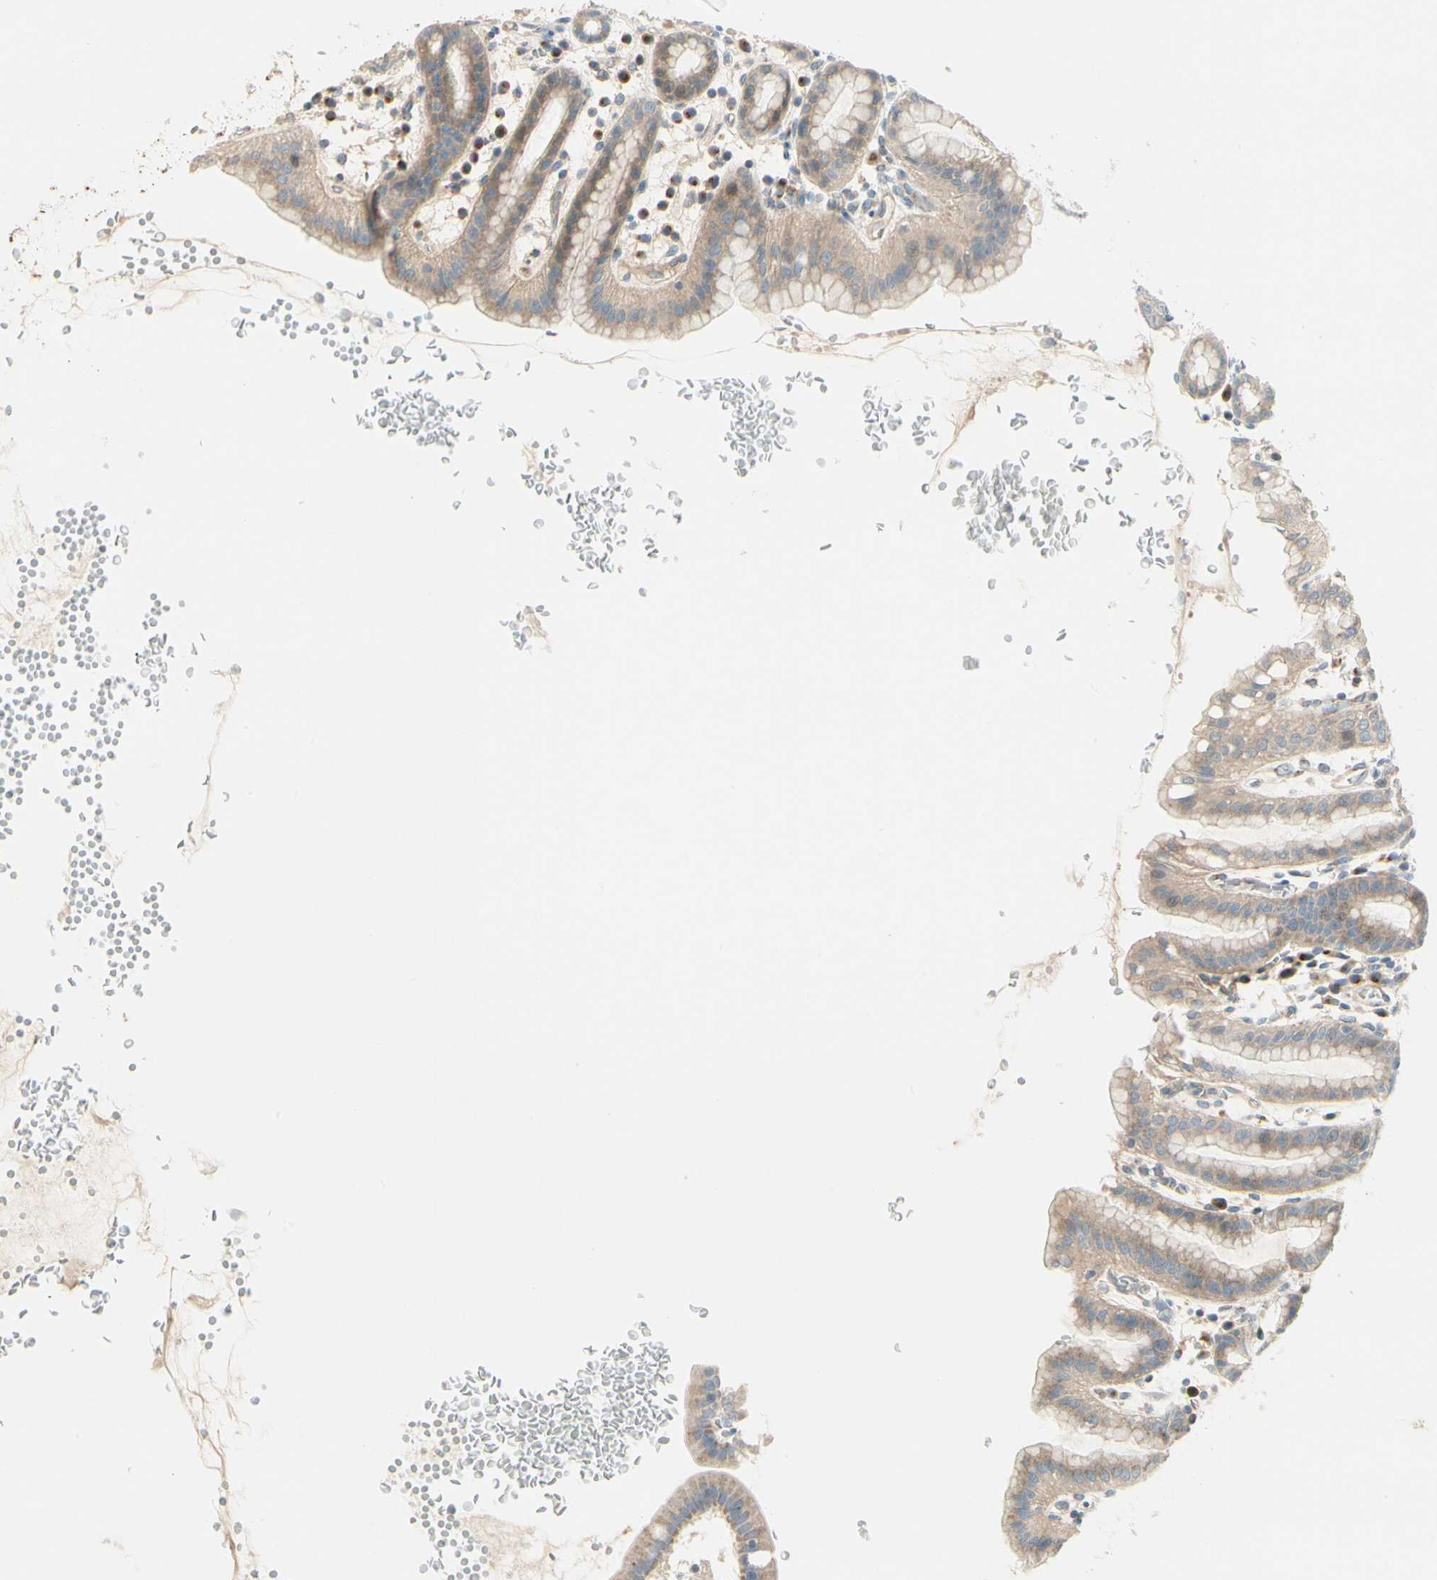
{"staining": {"intensity": "moderate", "quantity": "<25%", "location": "cytoplasmic/membranous"}, "tissue": "stomach", "cell_type": "Glandular cells", "image_type": "normal", "snomed": [{"axis": "morphology", "description": "Normal tissue, NOS"}, {"axis": "topography", "description": "Stomach, upper"}], "caption": "Moderate cytoplasmic/membranous positivity is appreciated in about <25% of glandular cells in benign stomach. (DAB (3,3'-diaminobenzidine) IHC with brightfield microscopy, high magnification).", "gene": "ABCA3", "patient": {"sex": "male", "age": 68}}